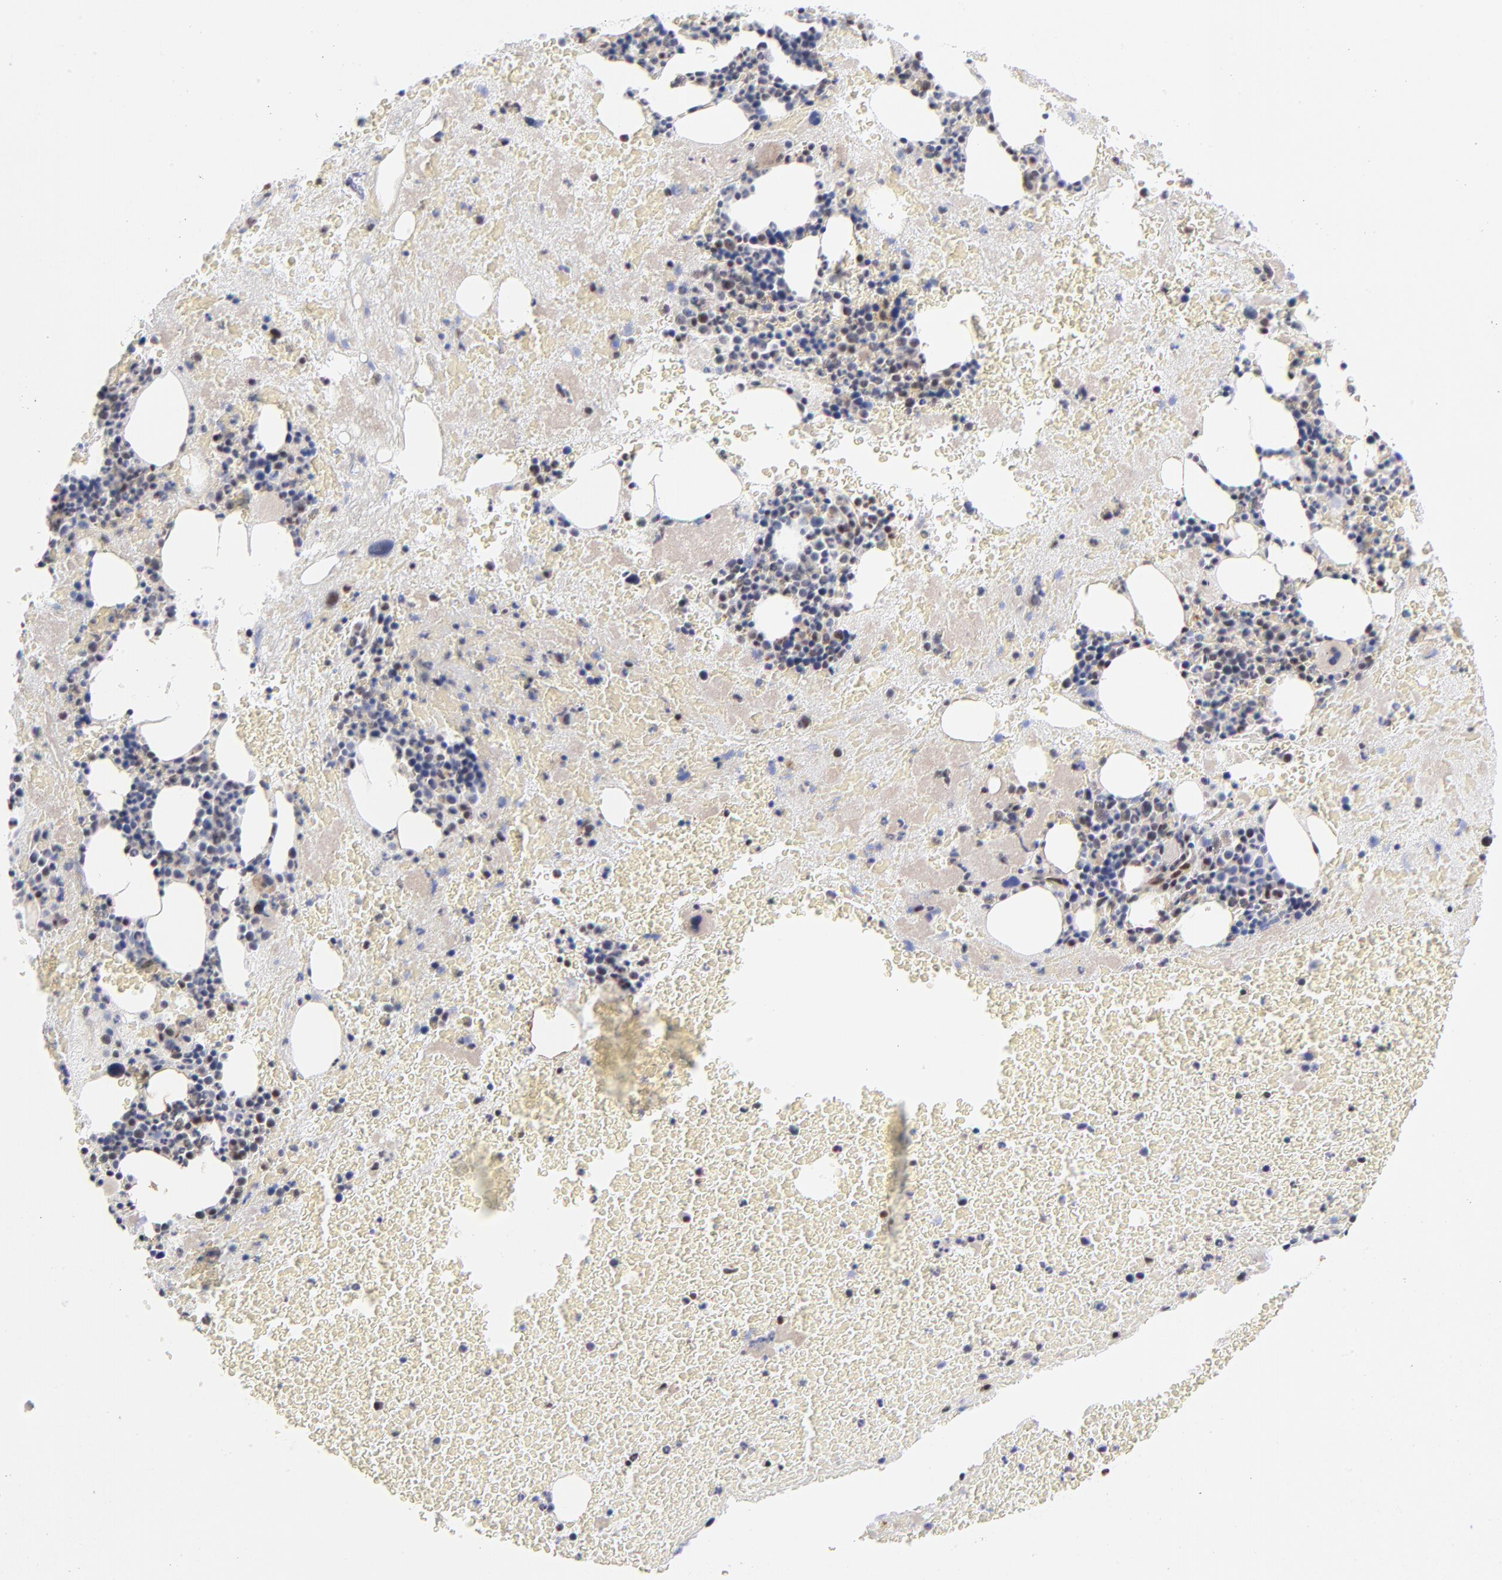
{"staining": {"intensity": "moderate", "quantity": "25%-75%", "location": "nuclear"}, "tissue": "bone marrow", "cell_type": "Hematopoietic cells", "image_type": "normal", "snomed": [{"axis": "morphology", "description": "Normal tissue, NOS"}, {"axis": "topography", "description": "Bone marrow"}], "caption": "The histopathology image reveals a brown stain indicating the presence of a protein in the nuclear of hematopoietic cells in bone marrow. Ihc stains the protein in brown and the nuclei are stained blue.", "gene": "GABPA", "patient": {"sex": "male", "age": 76}}